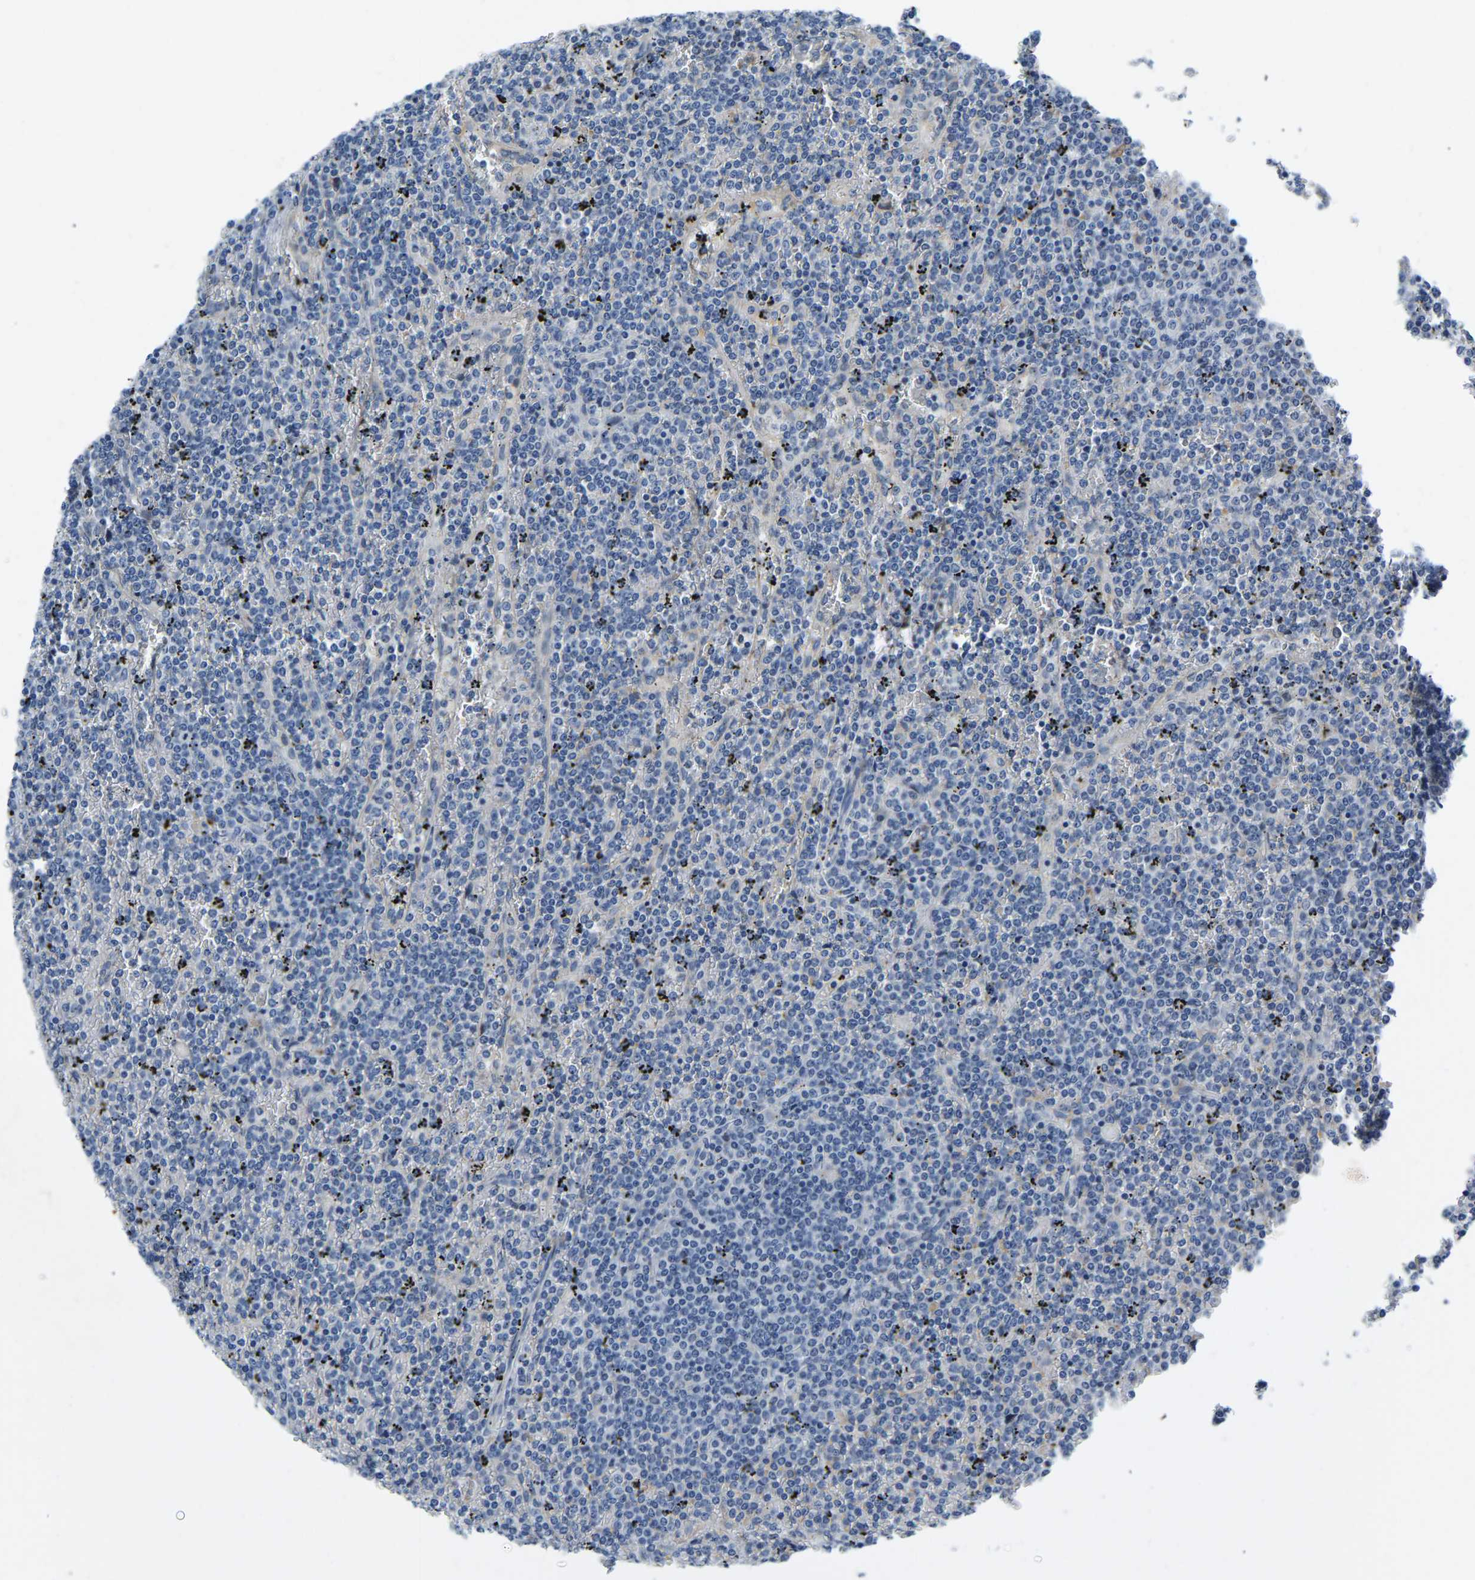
{"staining": {"intensity": "negative", "quantity": "none", "location": "none"}, "tissue": "lymphoma", "cell_type": "Tumor cells", "image_type": "cancer", "snomed": [{"axis": "morphology", "description": "Malignant lymphoma, non-Hodgkin's type, Low grade"}, {"axis": "topography", "description": "Spleen"}], "caption": "Image shows no protein staining in tumor cells of malignant lymphoma, non-Hodgkin's type (low-grade) tissue.", "gene": "LIAS", "patient": {"sex": "female", "age": 19}}